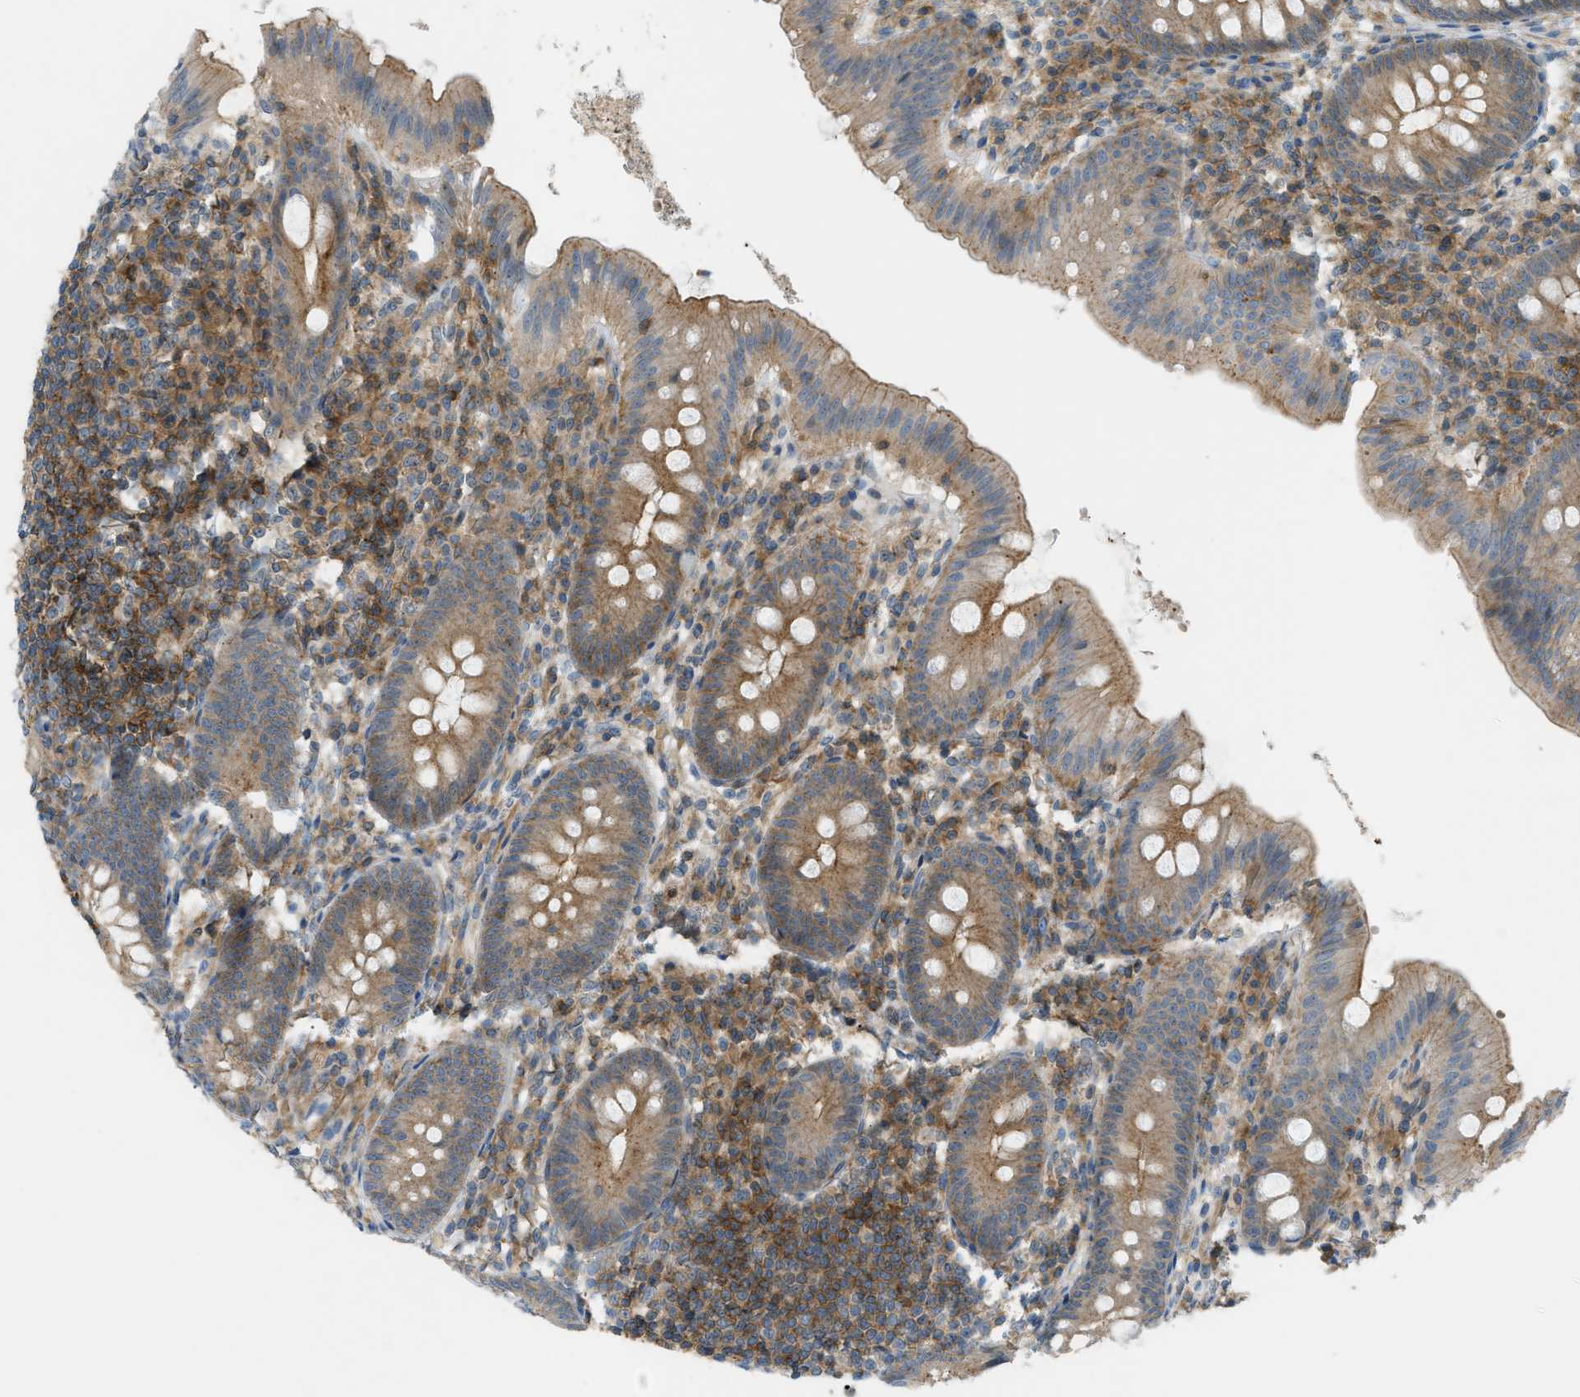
{"staining": {"intensity": "moderate", "quantity": ">75%", "location": "cytoplasmic/membranous"}, "tissue": "appendix", "cell_type": "Glandular cells", "image_type": "normal", "snomed": [{"axis": "morphology", "description": "Normal tissue, NOS"}, {"axis": "topography", "description": "Appendix"}], "caption": "A brown stain labels moderate cytoplasmic/membranous positivity of a protein in glandular cells of unremarkable human appendix.", "gene": "GRK6", "patient": {"sex": "male", "age": 56}}